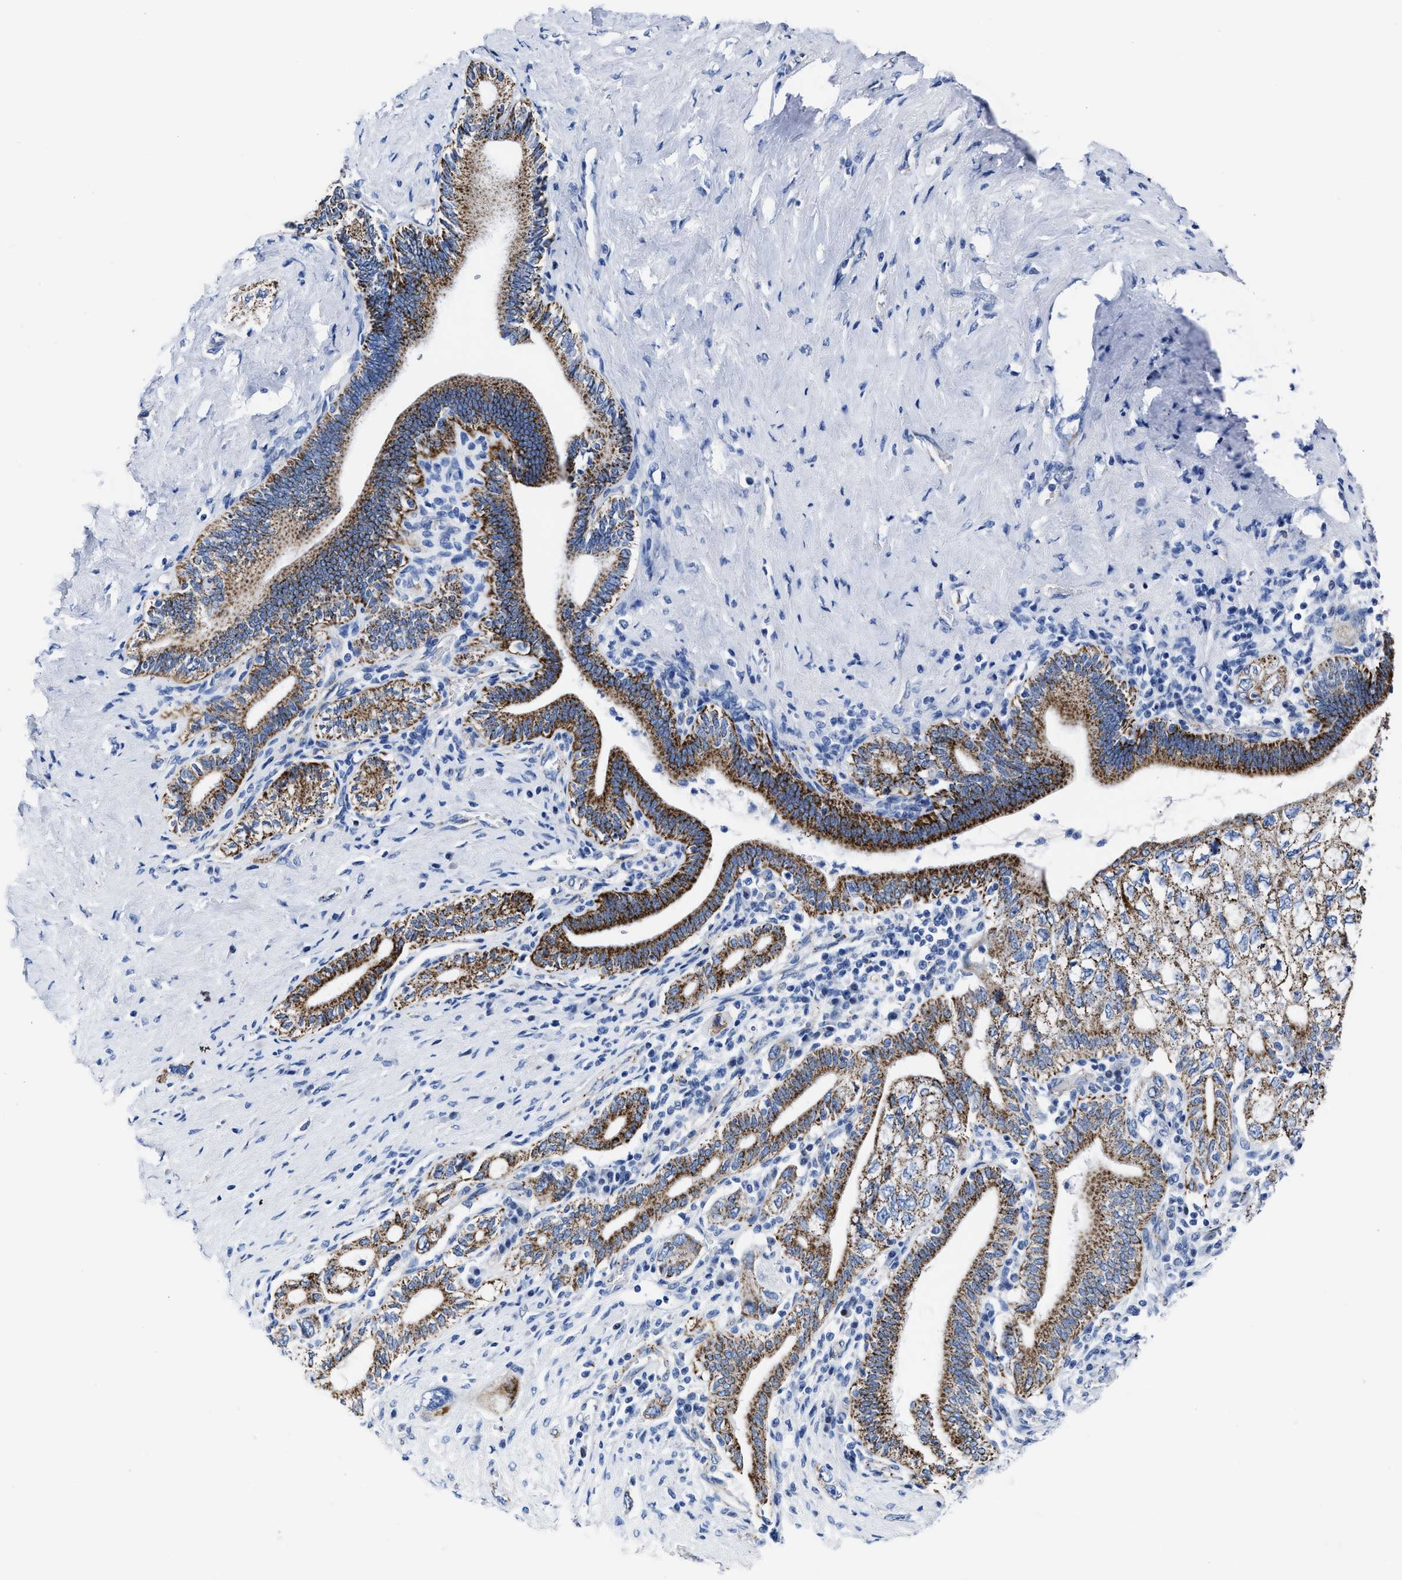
{"staining": {"intensity": "strong", "quantity": ">75%", "location": "cytoplasmic/membranous"}, "tissue": "pancreatic cancer", "cell_type": "Tumor cells", "image_type": "cancer", "snomed": [{"axis": "morphology", "description": "Adenocarcinoma, NOS"}, {"axis": "topography", "description": "Pancreas"}], "caption": "Immunohistochemical staining of human pancreatic adenocarcinoma demonstrates high levels of strong cytoplasmic/membranous staining in approximately >75% of tumor cells.", "gene": "KCNMB3", "patient": {"sex": "female", "age": 73}}